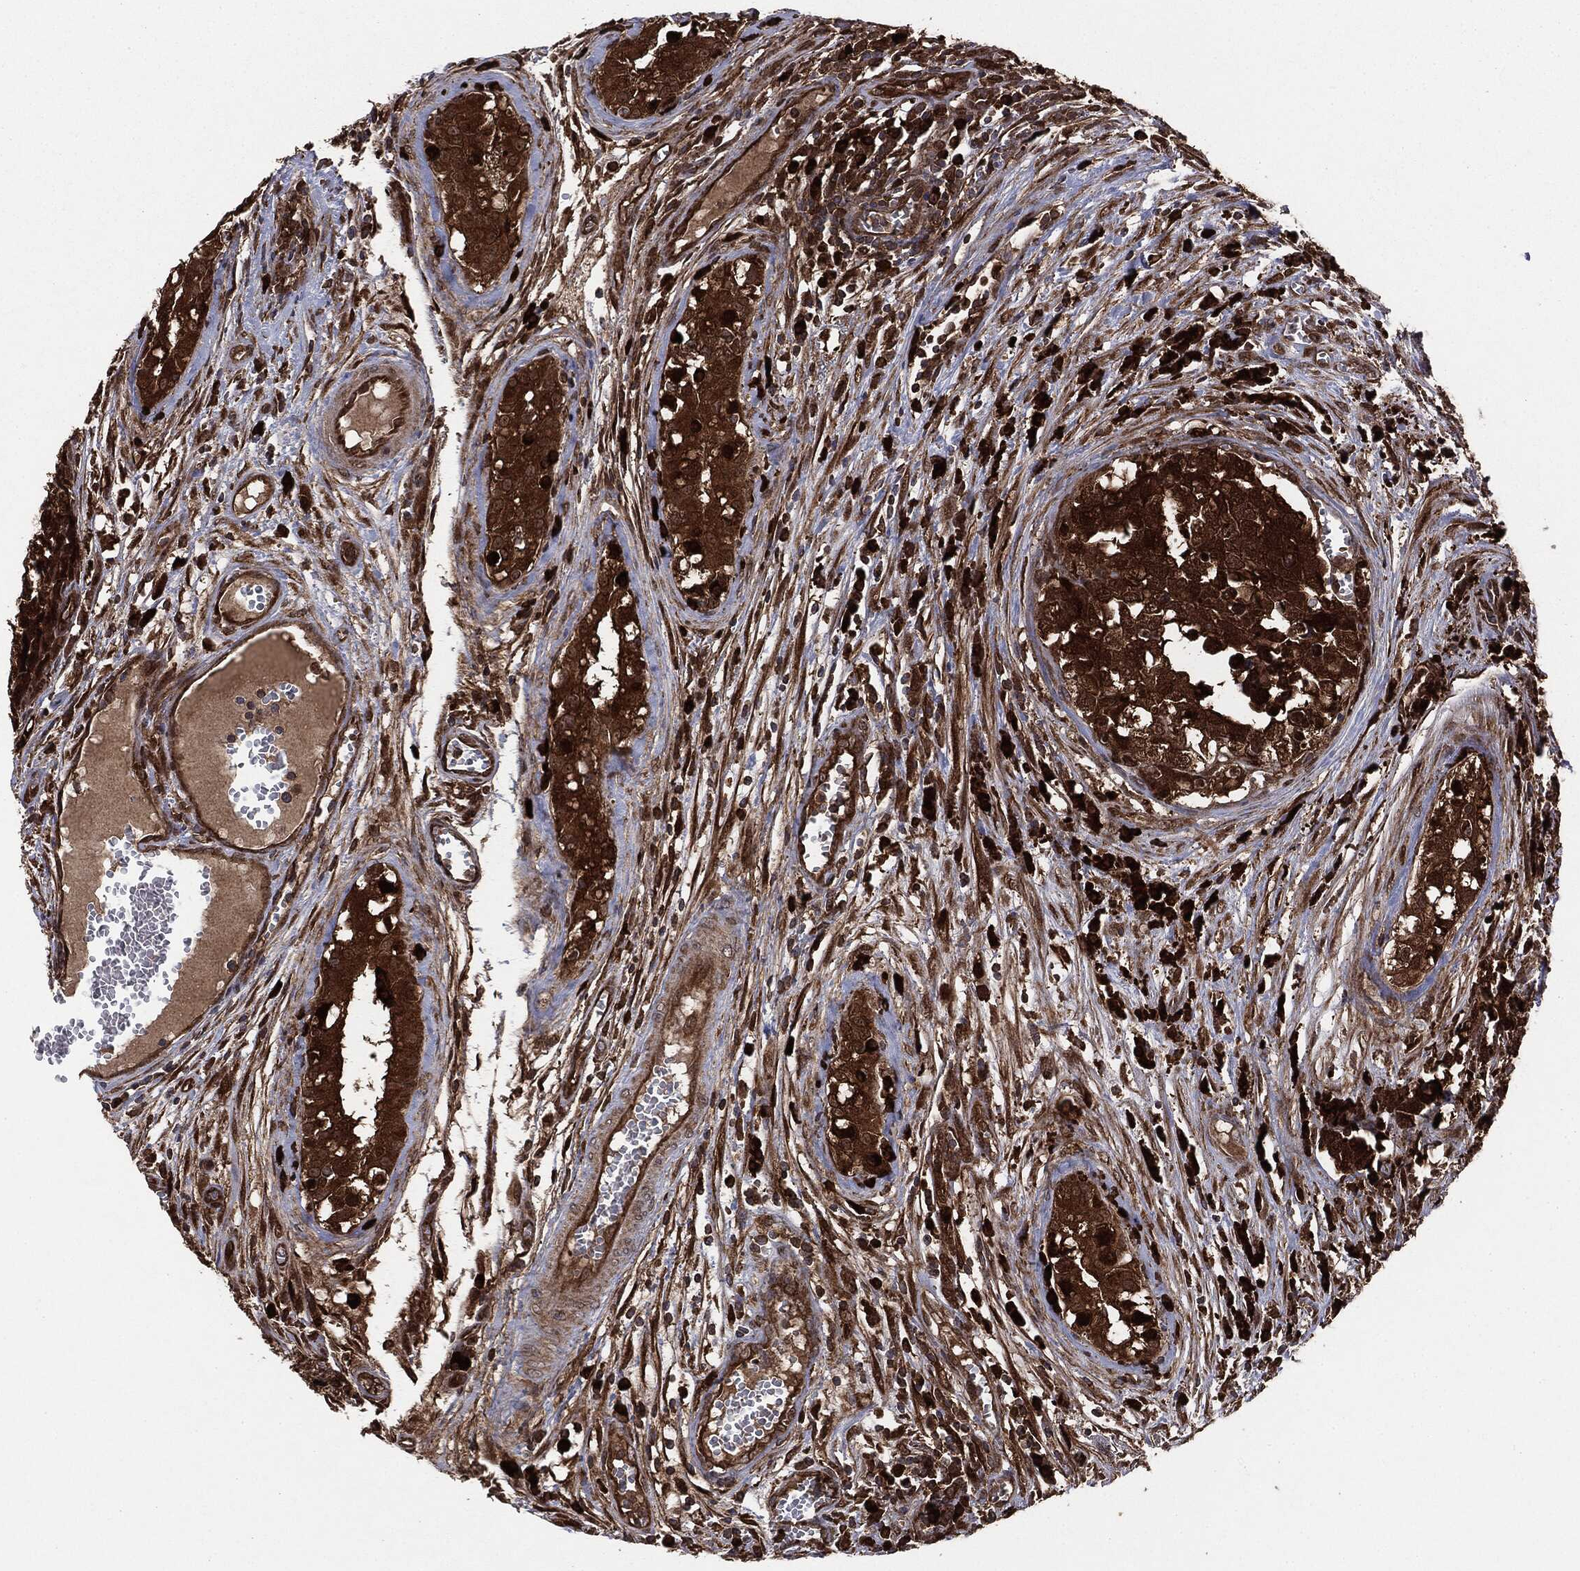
{"staining": {"intensity": "strong", "quantity": ">75%", "location": "cytoplasmic/membranous"}, "tissue": "testis cancer", "cell_type": "Tumor cells", "image_type": "cancer", "snomed": [{"axis": "morphology", "description": "Carcinoma, Embryonal, NOS"}, {"axis": "topography", "description": "Testis"}], "caption": "IHC of human embryonal carcinoma (testis) shows high levels of strong cytoplasmic/membranous positivity in about >75% of tumor cells.", "gene": "NME1", "patient": {"sex": "male", "age": 23}}